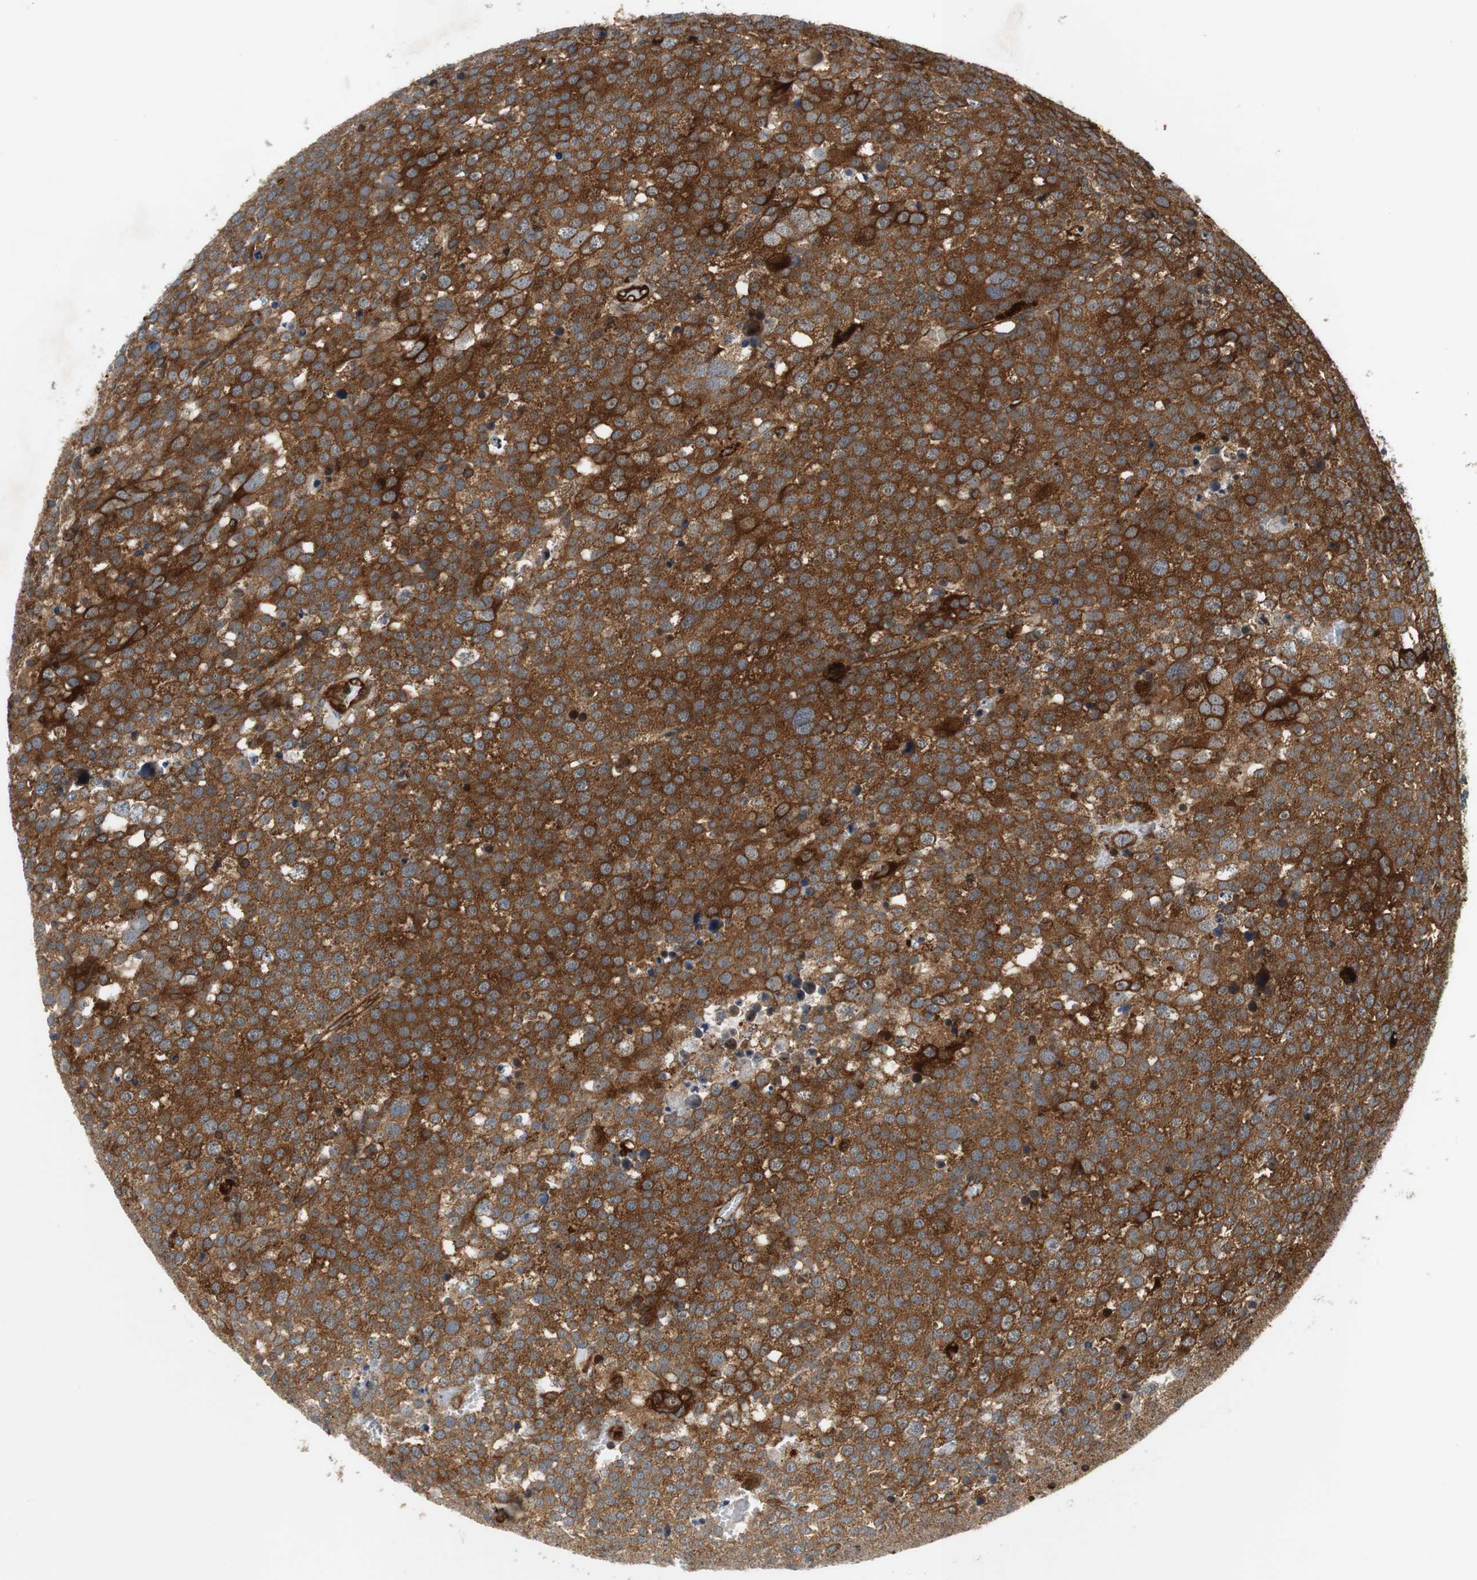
{"staining": {"intensity": "strong", "quantity": ">75%", "location": "cytoplasmic/membranous"}, "tissue": "testis cancer", "cell_type": "Tumor cells", "image_type": "cancer", "snomed": [{"axis": "morphology", "description": "Seminoma, NOS"}, {"axis": "topography", "description": "Testis"}], "caption": "Brown immunohistochemical staining in human seminoma (testis) shows strong cytoplasmic/membranous expression in approximately >75% of tumor cells. Using DAB (brown) and hematoxylin (blue) stains, captured at high magnification using brightfield microscopy.", "gene": "TUBA4A", "patient": {"sex": "male", "age": 71}}